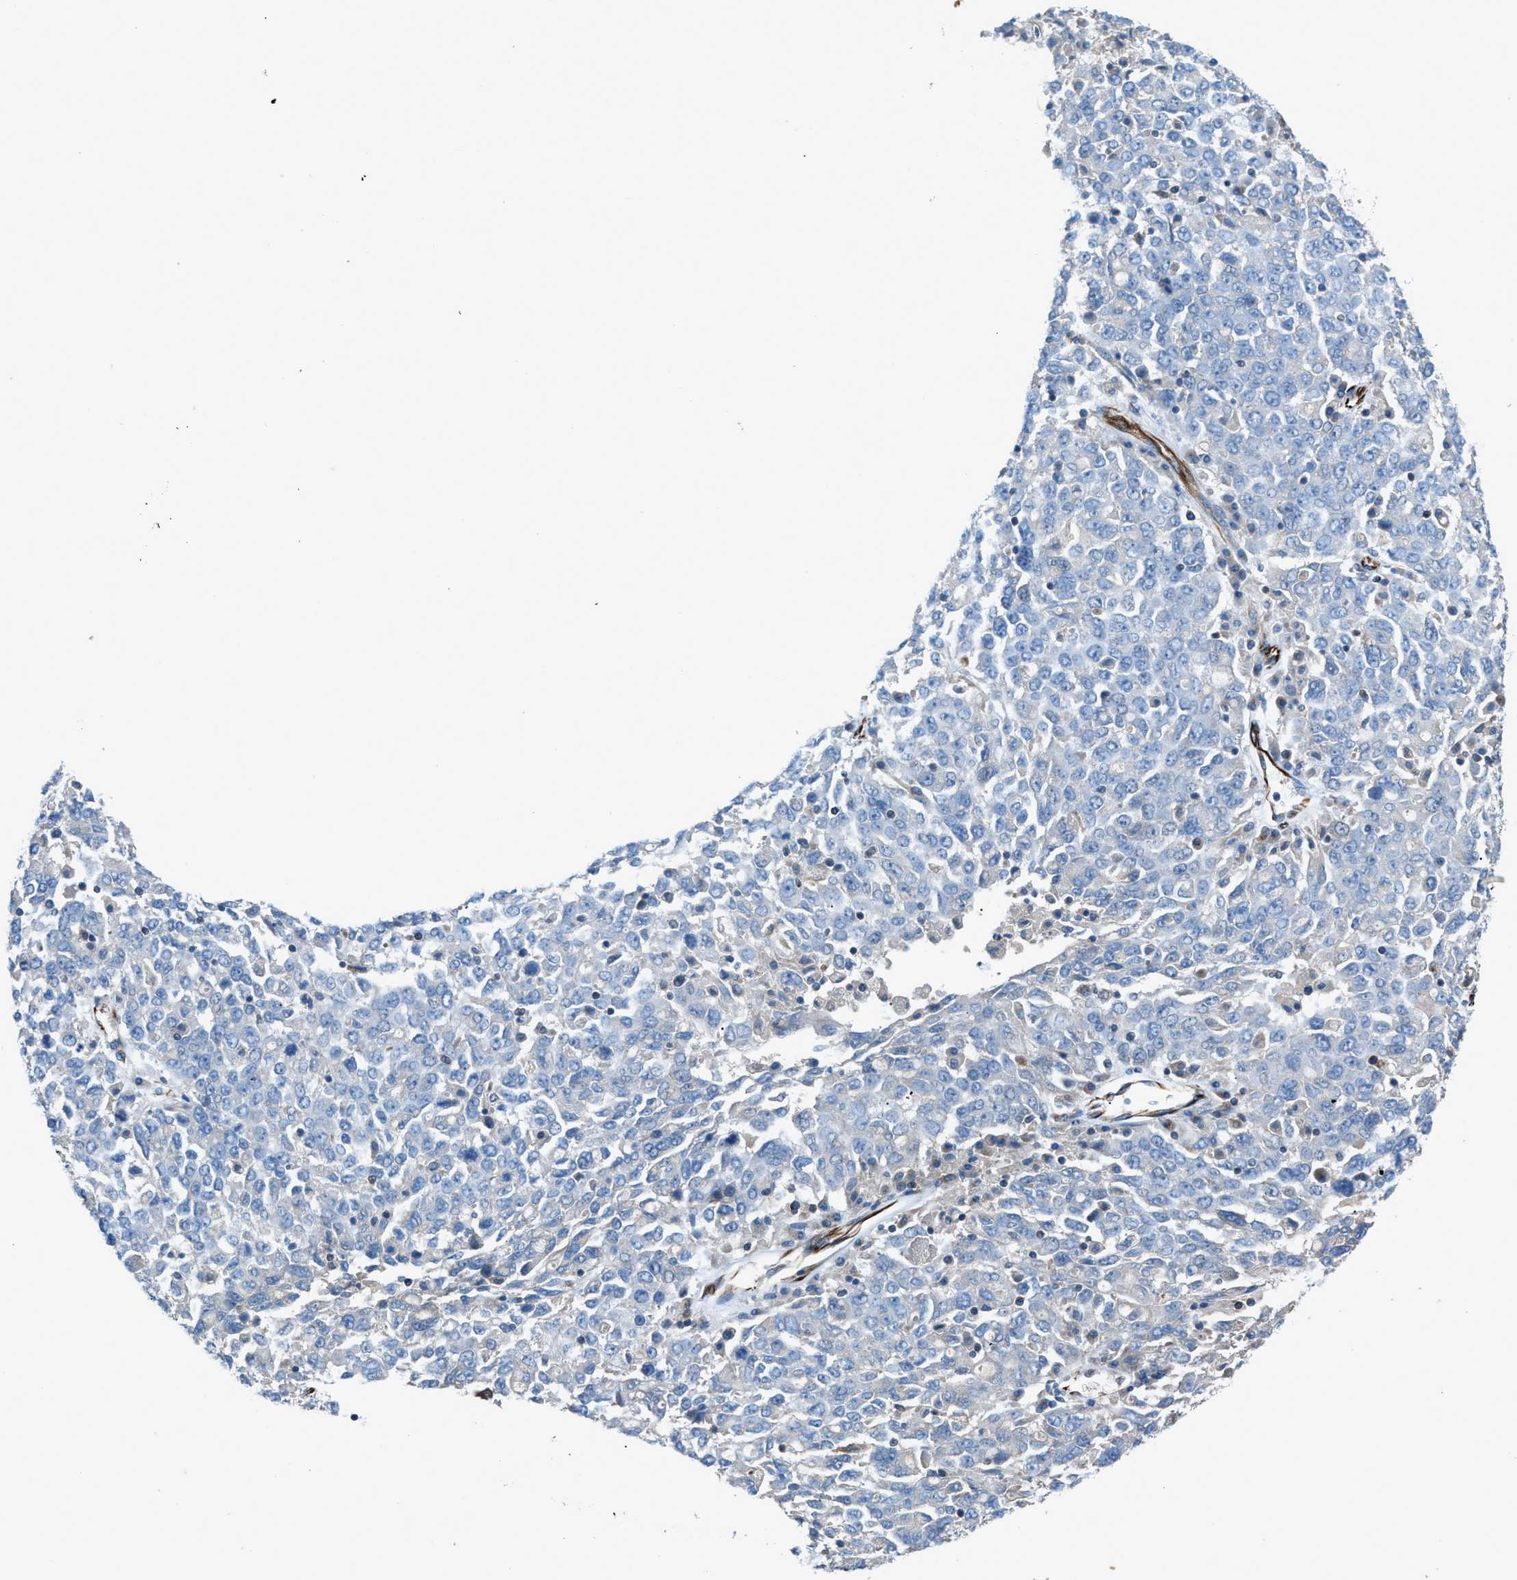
{"staining": {"intensity": "negative", "quantity": "none", "location": "none"}, "tissue": "ovarian cancer", "cell_type": "Tumor cells", "image_type": "cancer", "snomed": [{"axis": "morphology", "description": "Carcinoma, endometroid"}, {"axis": "topography", "description": "Ovary"}], "caption": "DAB immunohistochemical staining of human ovarian endometroid carcinoma demonstrates no significant expression in tumor cells. (DAB (3,3'-diaminobenzidine) immunohistochemistry (IHC), high magnification).", "gene": "CABP7", "patient": {"sex": "female", "age": 62}}